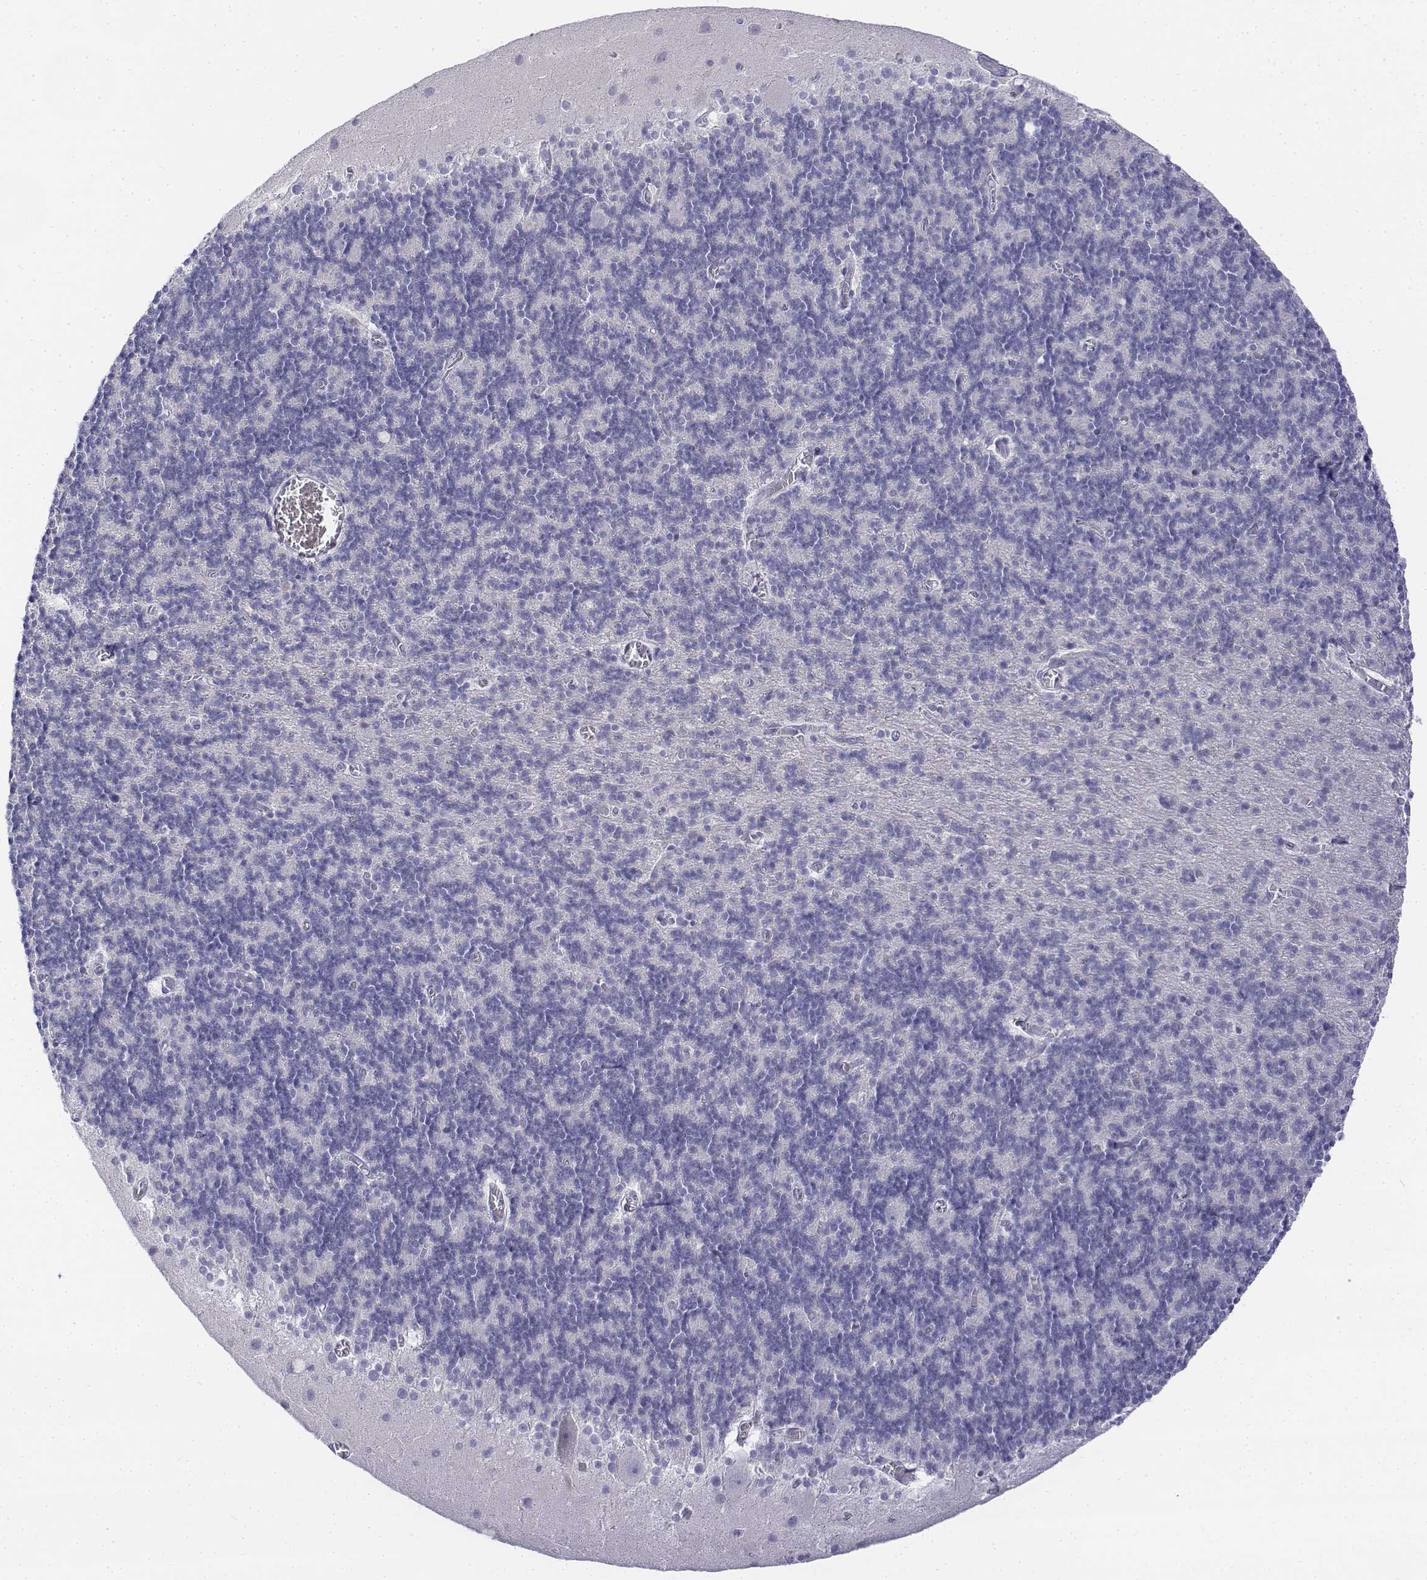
{"staining": {"intensity": "negative", "quantity": "none", "location": "none"}, "tissue": "cerebellum", "cell_type": "Cells in granular layer", "image_type": "normal", "snomed": [{"axis": "morphology", "description": "Normal tissue, NOS"}, {"axis": "topography", "description": "Cerebellum"}], "caption": "Cells in granular layer are negative for brown protein staining in benign cerebellum. (DAB (3,3'-diaminobenzidine) immunohistochemistry with hematoxylin counter stain).", "gene": "CD3E", "patient": {"sex": "male", "age": 70}}